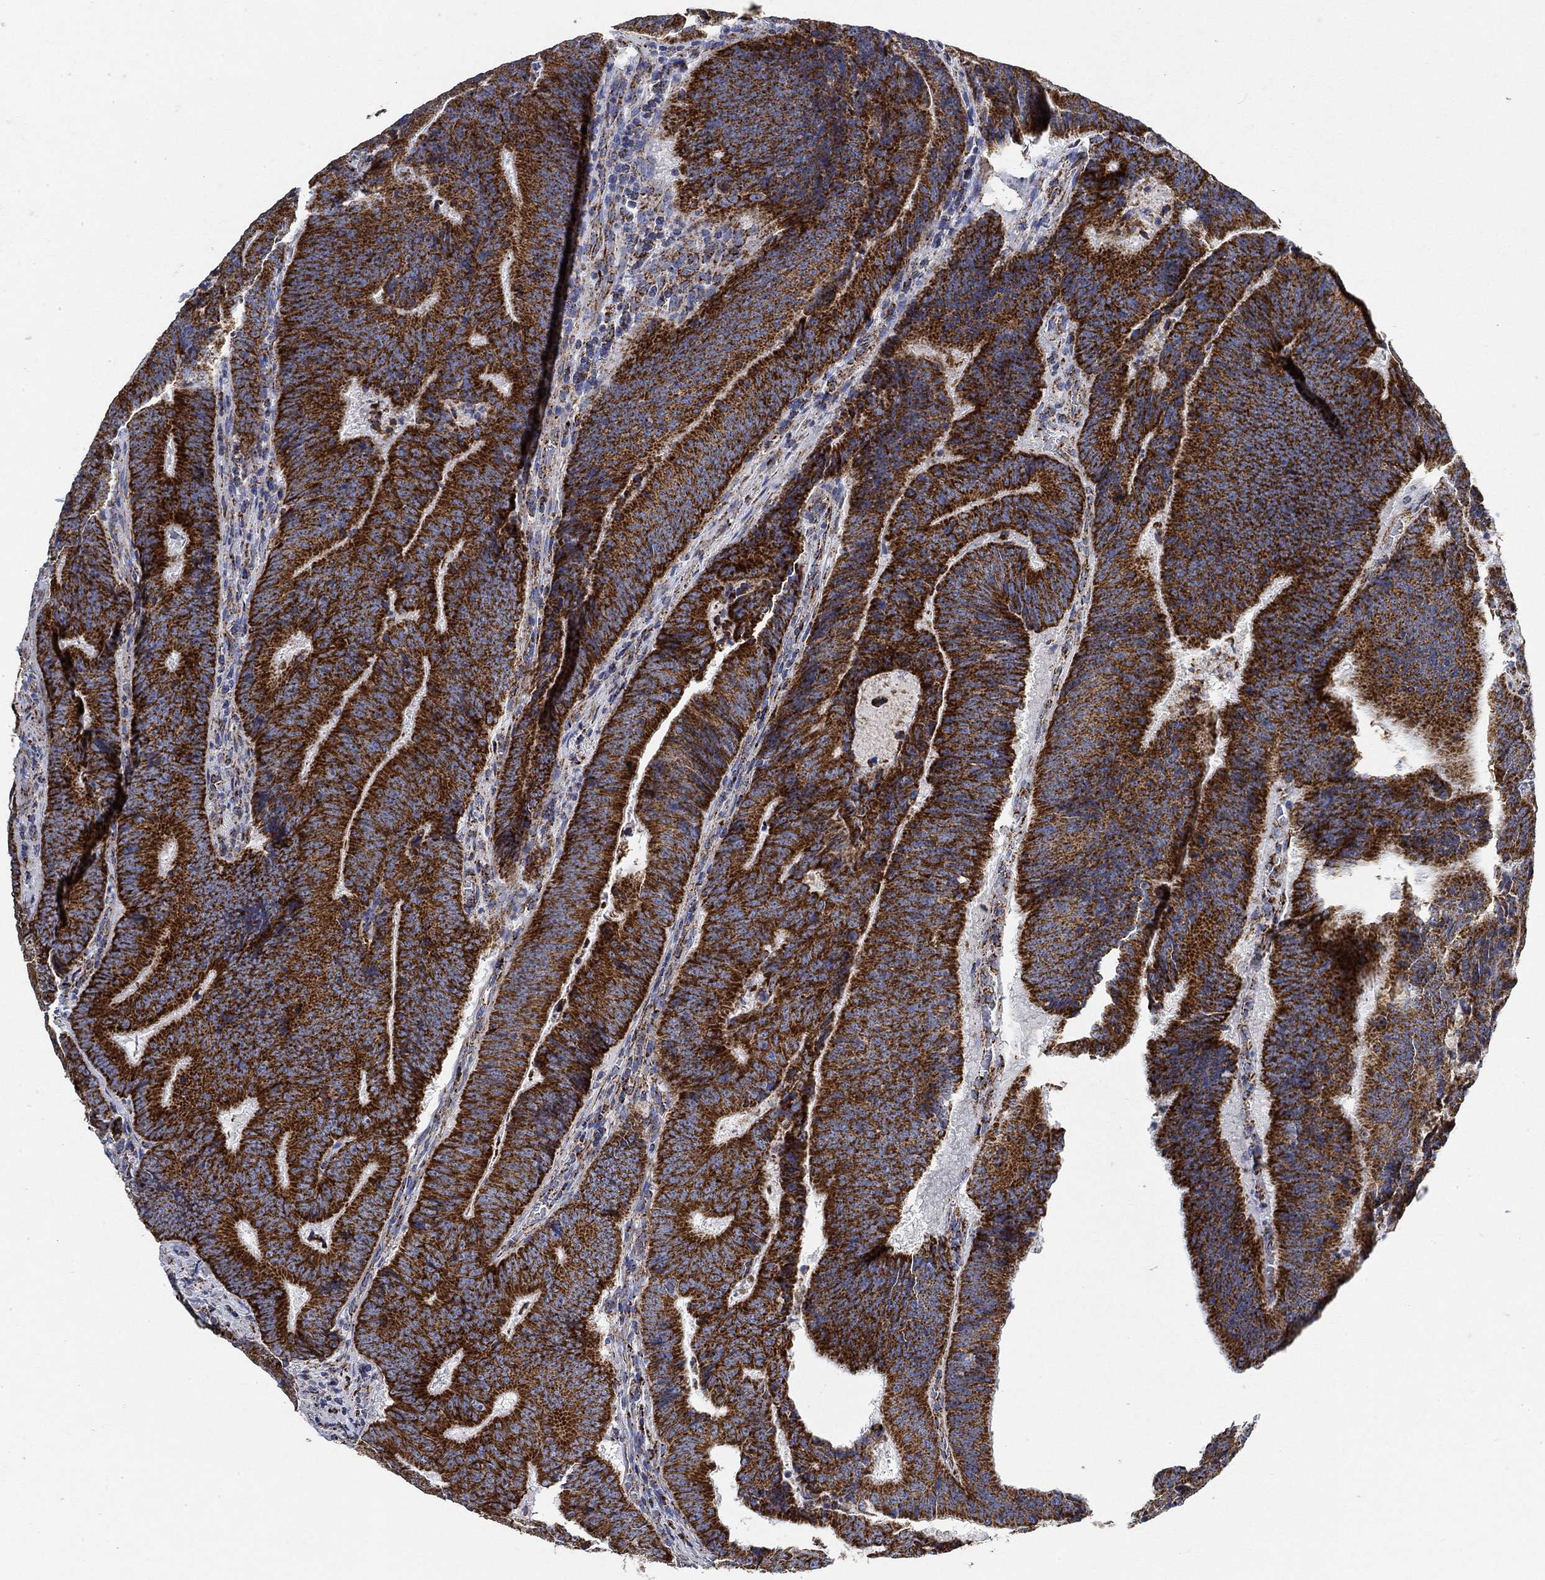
{"staining": {"intensity": "strong", "quantity": ">75%", "location": "cytoplasmic/membranous"}, "tissue": "colorectal cancer", "cell_type": "Tumor cells", "image_type": "cancer", "snomed": [{"axis": "morphology", "description": "Adenocarcinoma, NOS"}, {"axis": "topography", "description": "Colon"}], "caption": "Immunohistochemistry of human adenocarcinoma (colorectal) exhibits high levels of strong cytoplasmic/membranous positivity in about >75% of tumor cells. (Brightfield microscopy of DAB IHC at high magnification).", "gene": "NDUFS3", "patient": {"sex": "female", "age": 82}}